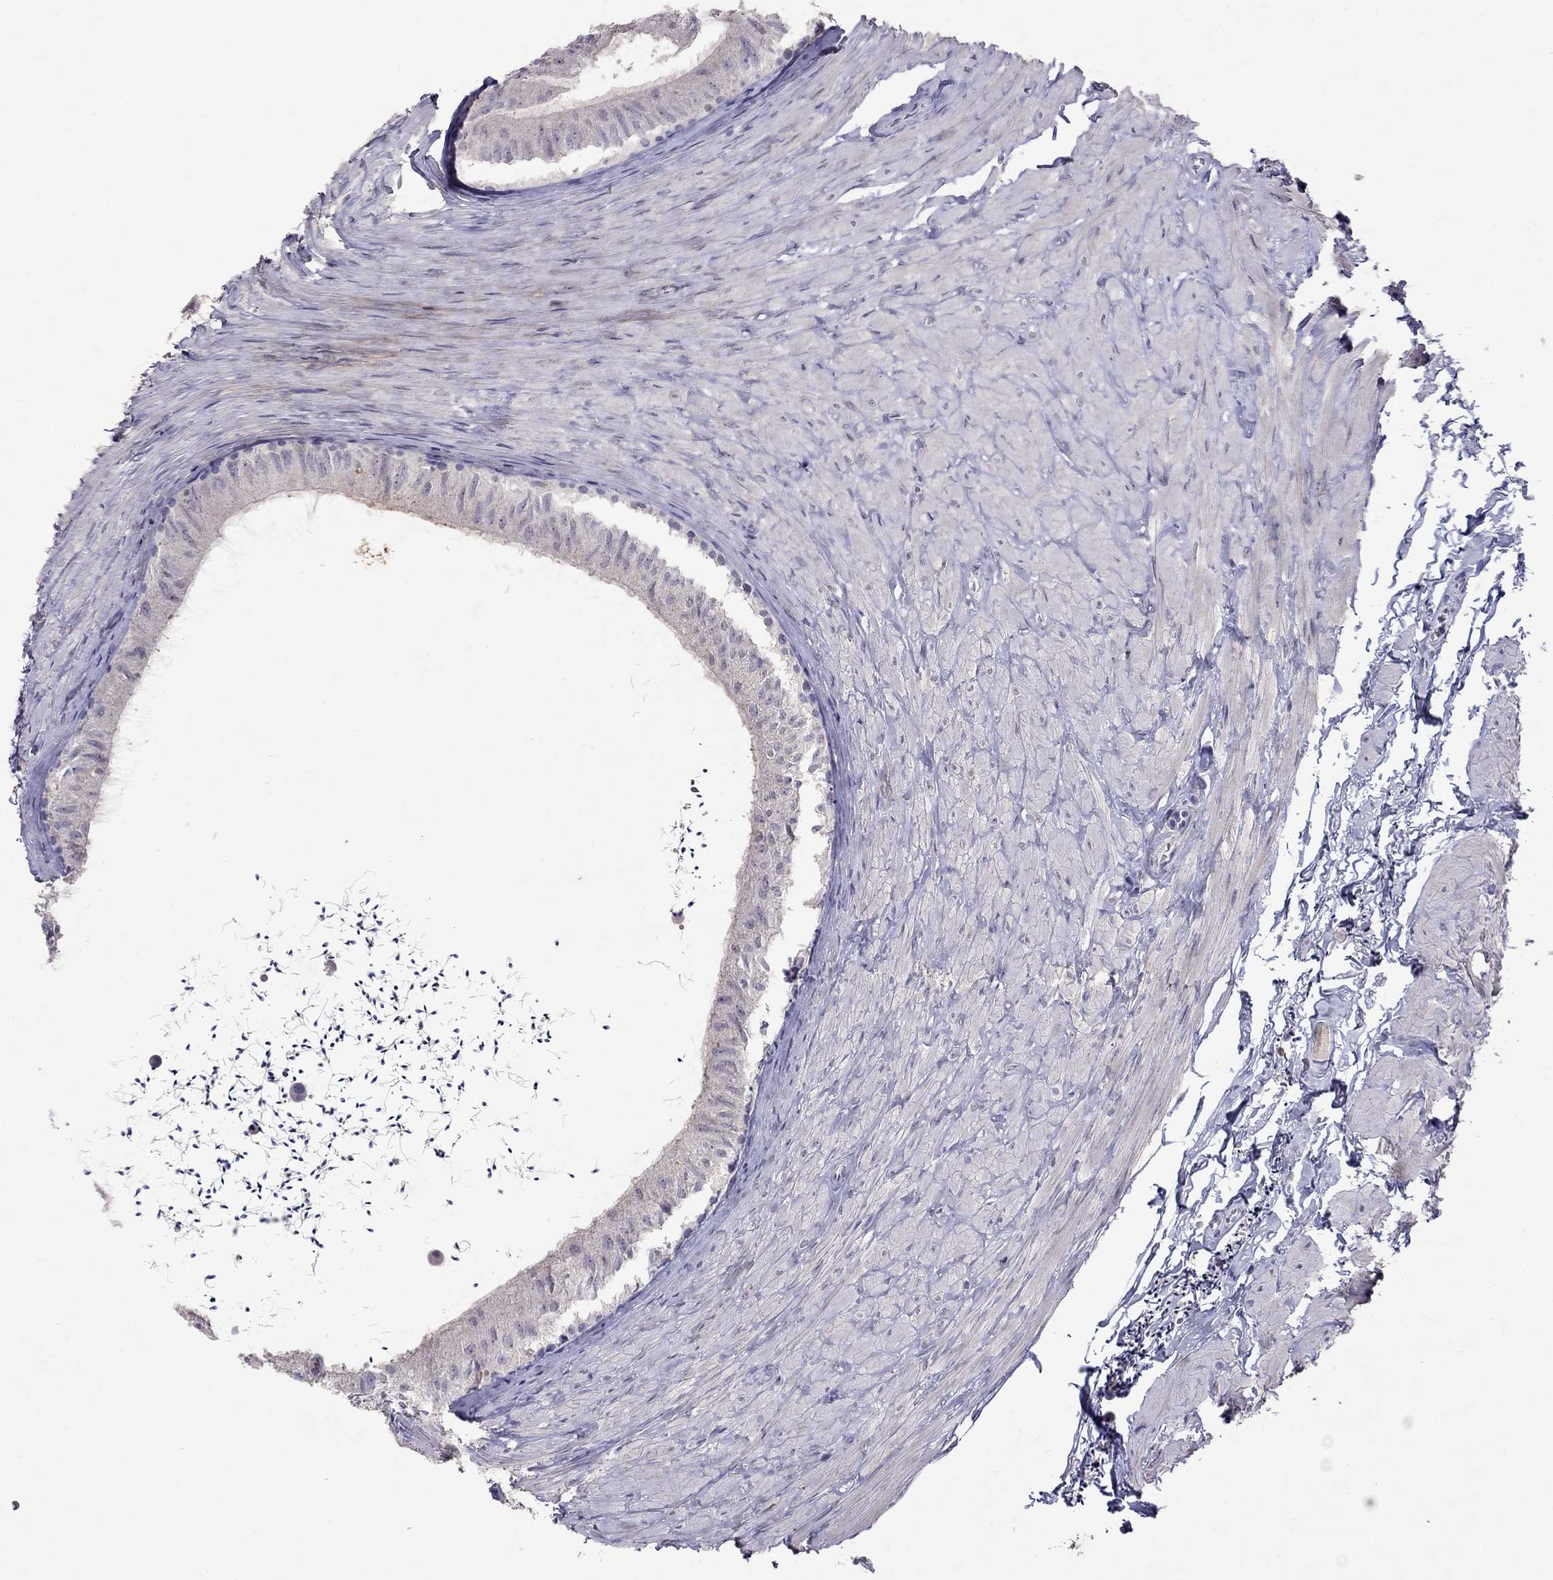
{"staining": {"intensity": "negative", "quantity": "none", "location": "none"}, "tissue": "epididymis", "cell_type": "Glandular cells", "image_type": "normal", "snomed": [{"axis": "morphology", "description": "Normal tissue, NOS"}, {"axis": "topography", "description": "Epididymis"}], "caption": "IHC micrograph of unremarkable epididymis: epididymis stained with DAB (3,3'-diaminobenzidine) shows no significant protein staining in glandular cells.", "gene": "FST", "patient": {"sex": "male", "age": 32}}